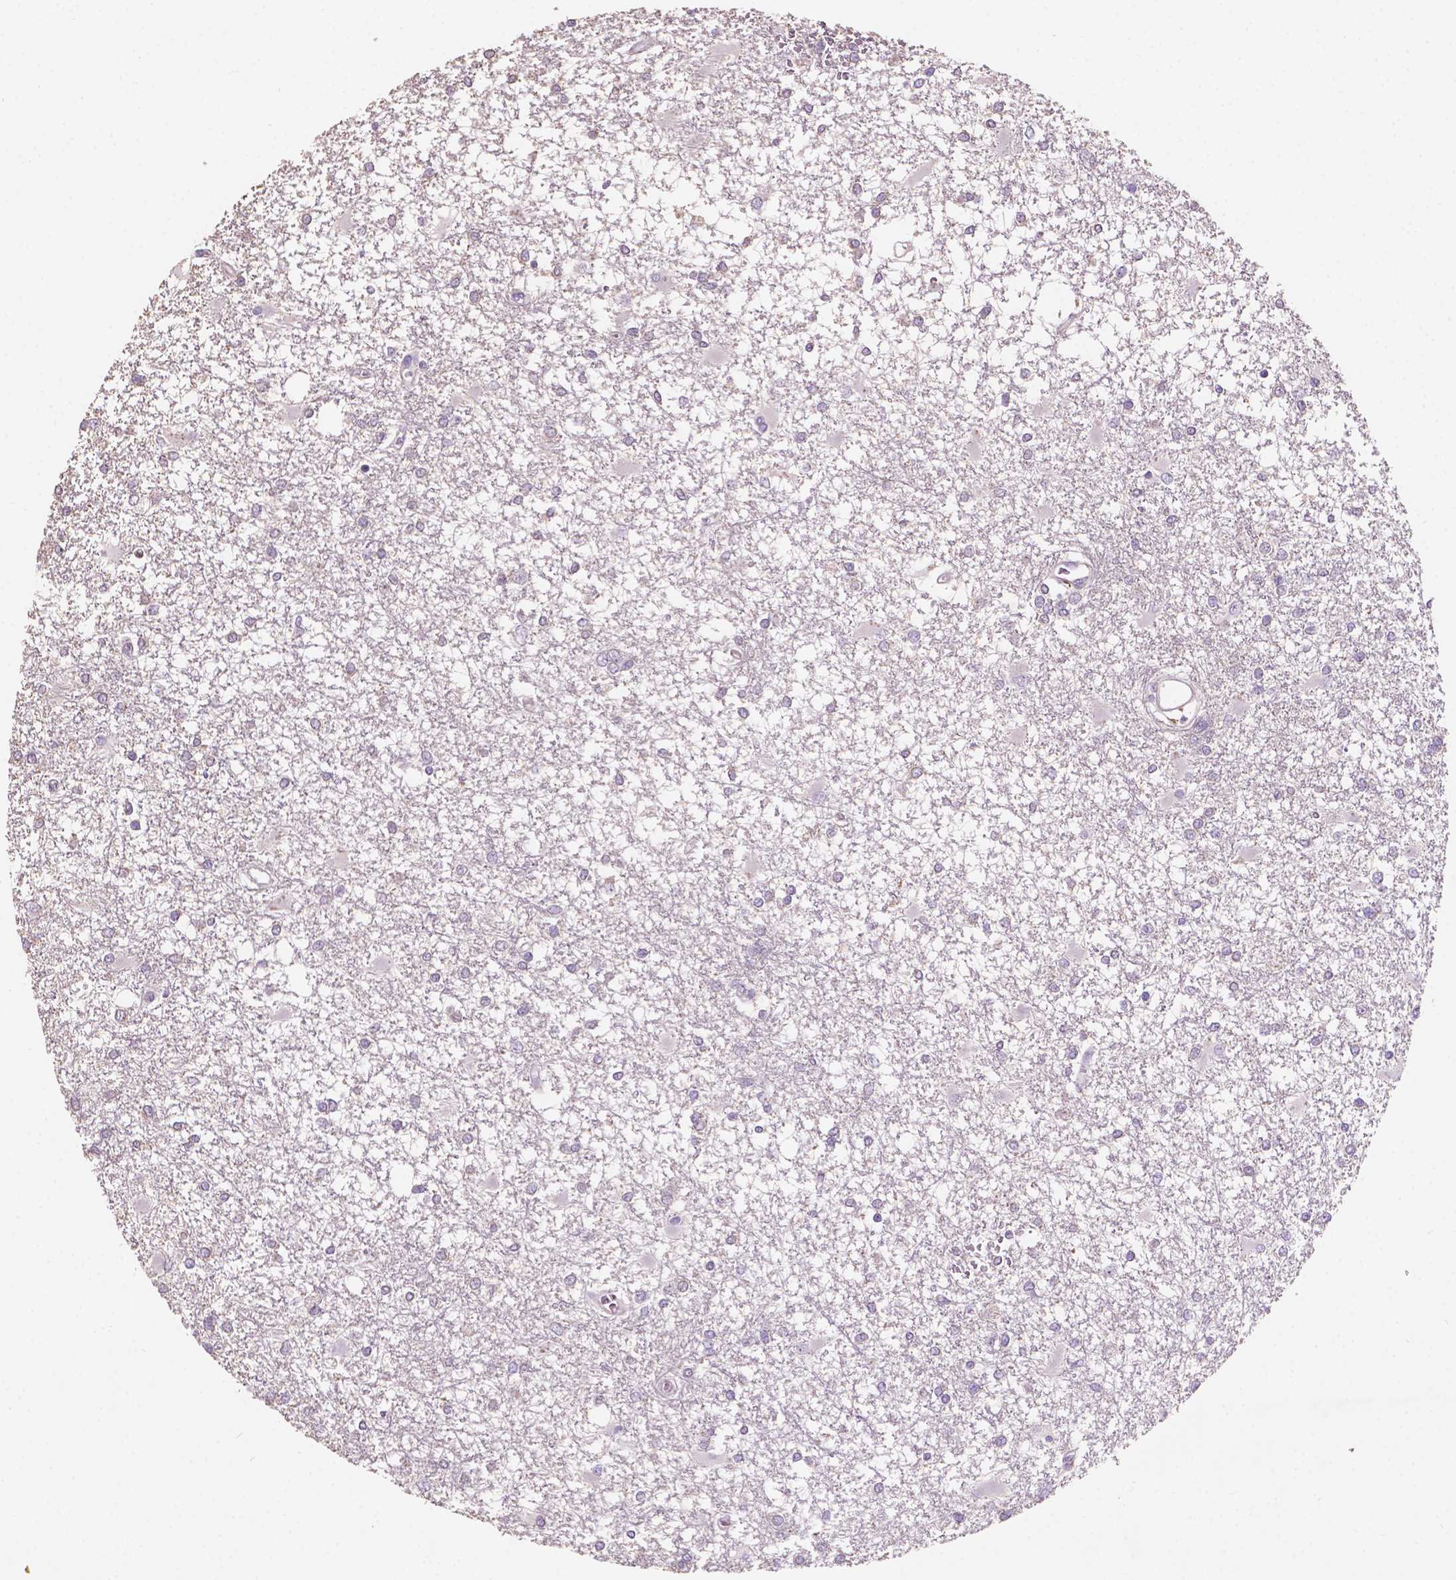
{"staining": {"intensity": "negative", "quantity": "none", "location": "none"}, "tissue": "glioma", "cell_type": "Tumor cells", "image_type": "cancer", "snomed": [{"axis": "morphology", "description": "Glioma, malignant, High grade"}, {"axis": "topography", "description": "Cerebral cortex"}], "caption": "DAB (3,3'-diaminobenzidine) immunohistochemical staining of malignant glioma (high-grade) shows no significant positivity in tumor cells.", "gene": "SBSN", "patient": {"sex": "male", "age": 79}}